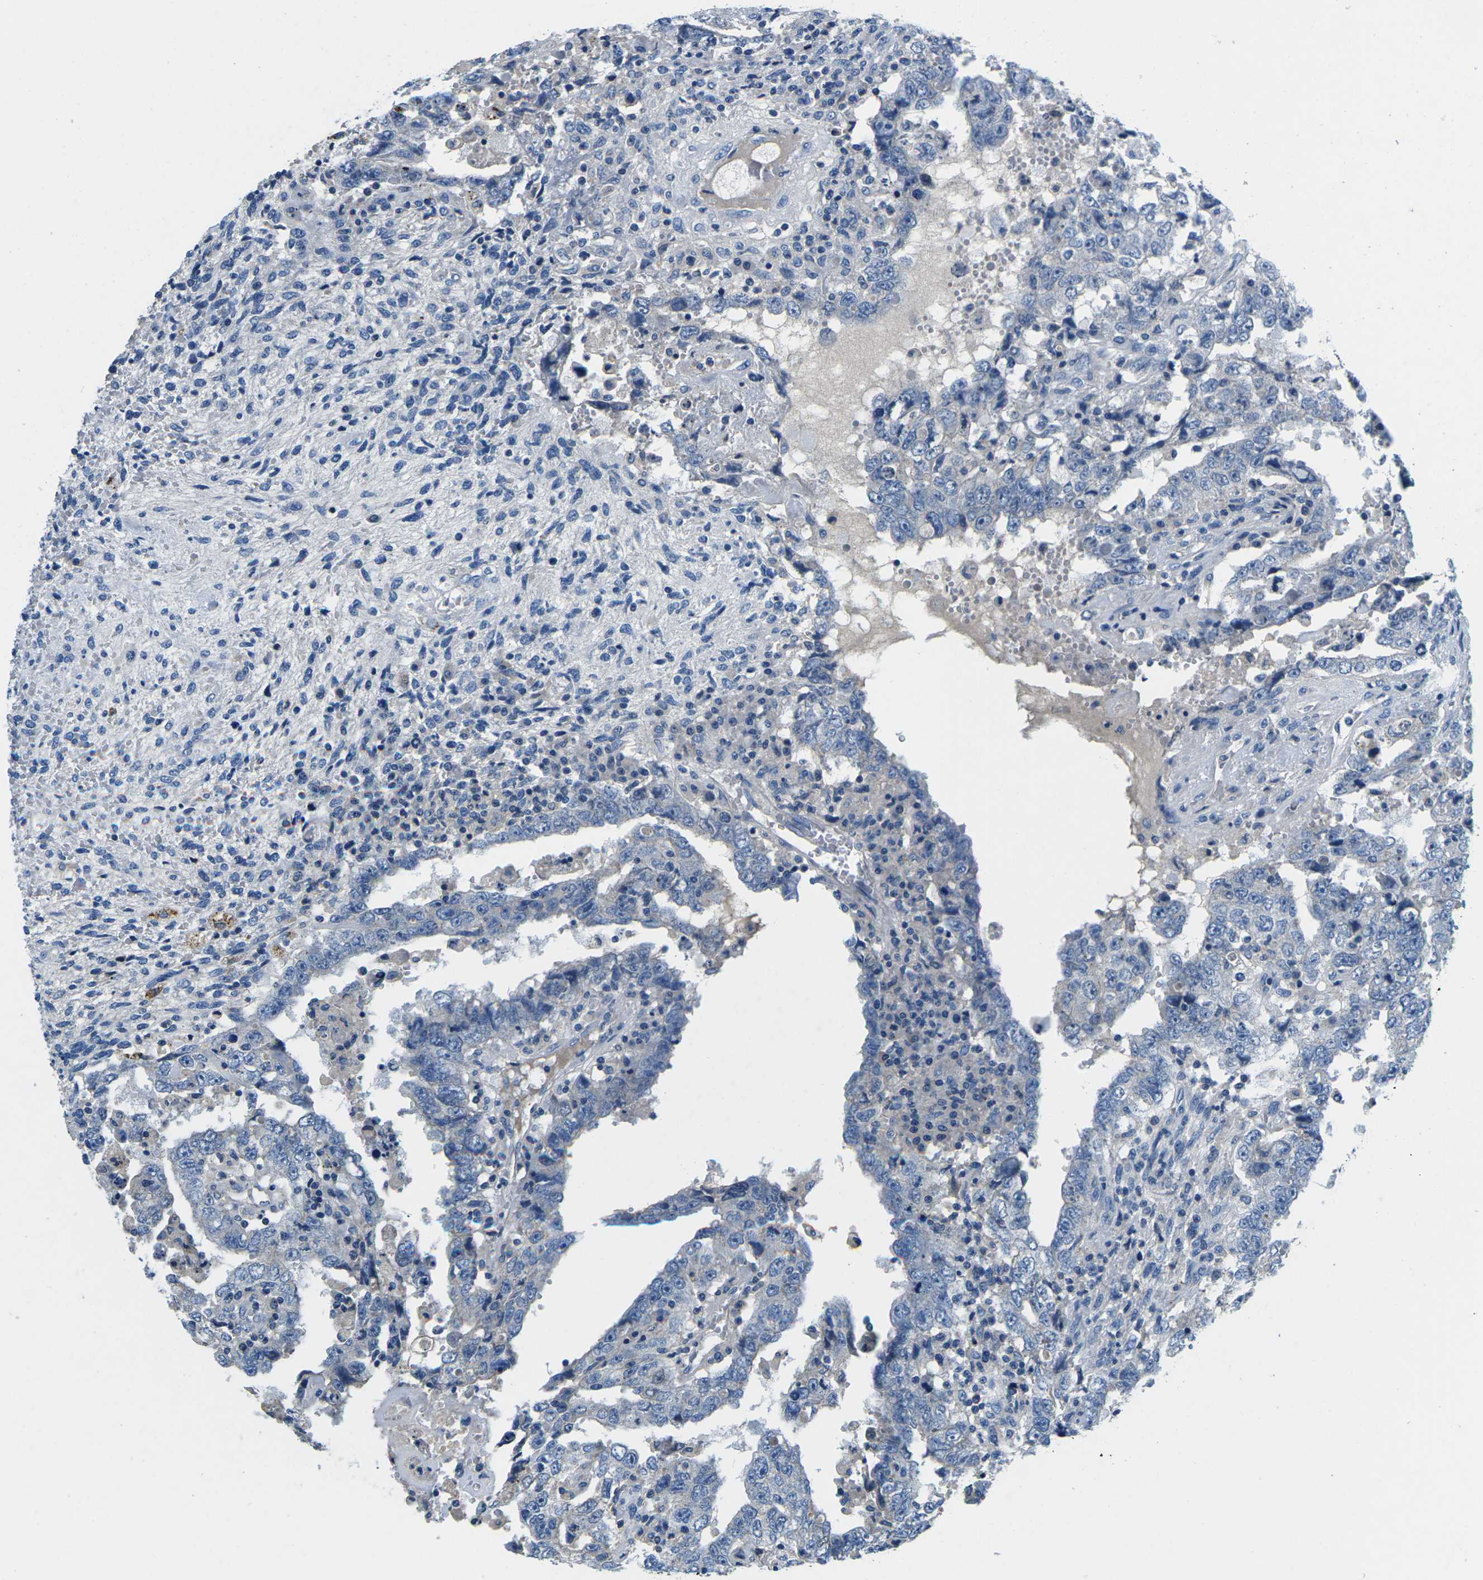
{"staining": {"intensity": "negative", "quantity": "none", "location": "none"}, "tissue": "testis cancer", "cell_type": "Tumor cells", "image_type": "cancer", "snomed": [{"axis": "morphology", "description": "Carcinoma, Embryonal, NOS"}, {"axis": "topography", "description": "Testis"}], "caption": "There is no significant expression in tumor cells of embryonal carcinoma (testis). (DAB immunohistochemistry visualized using brightfield microscopy, high magnification).", "gene": "PDCD6IP", "patient": {"sex": "male", "age": 26}}